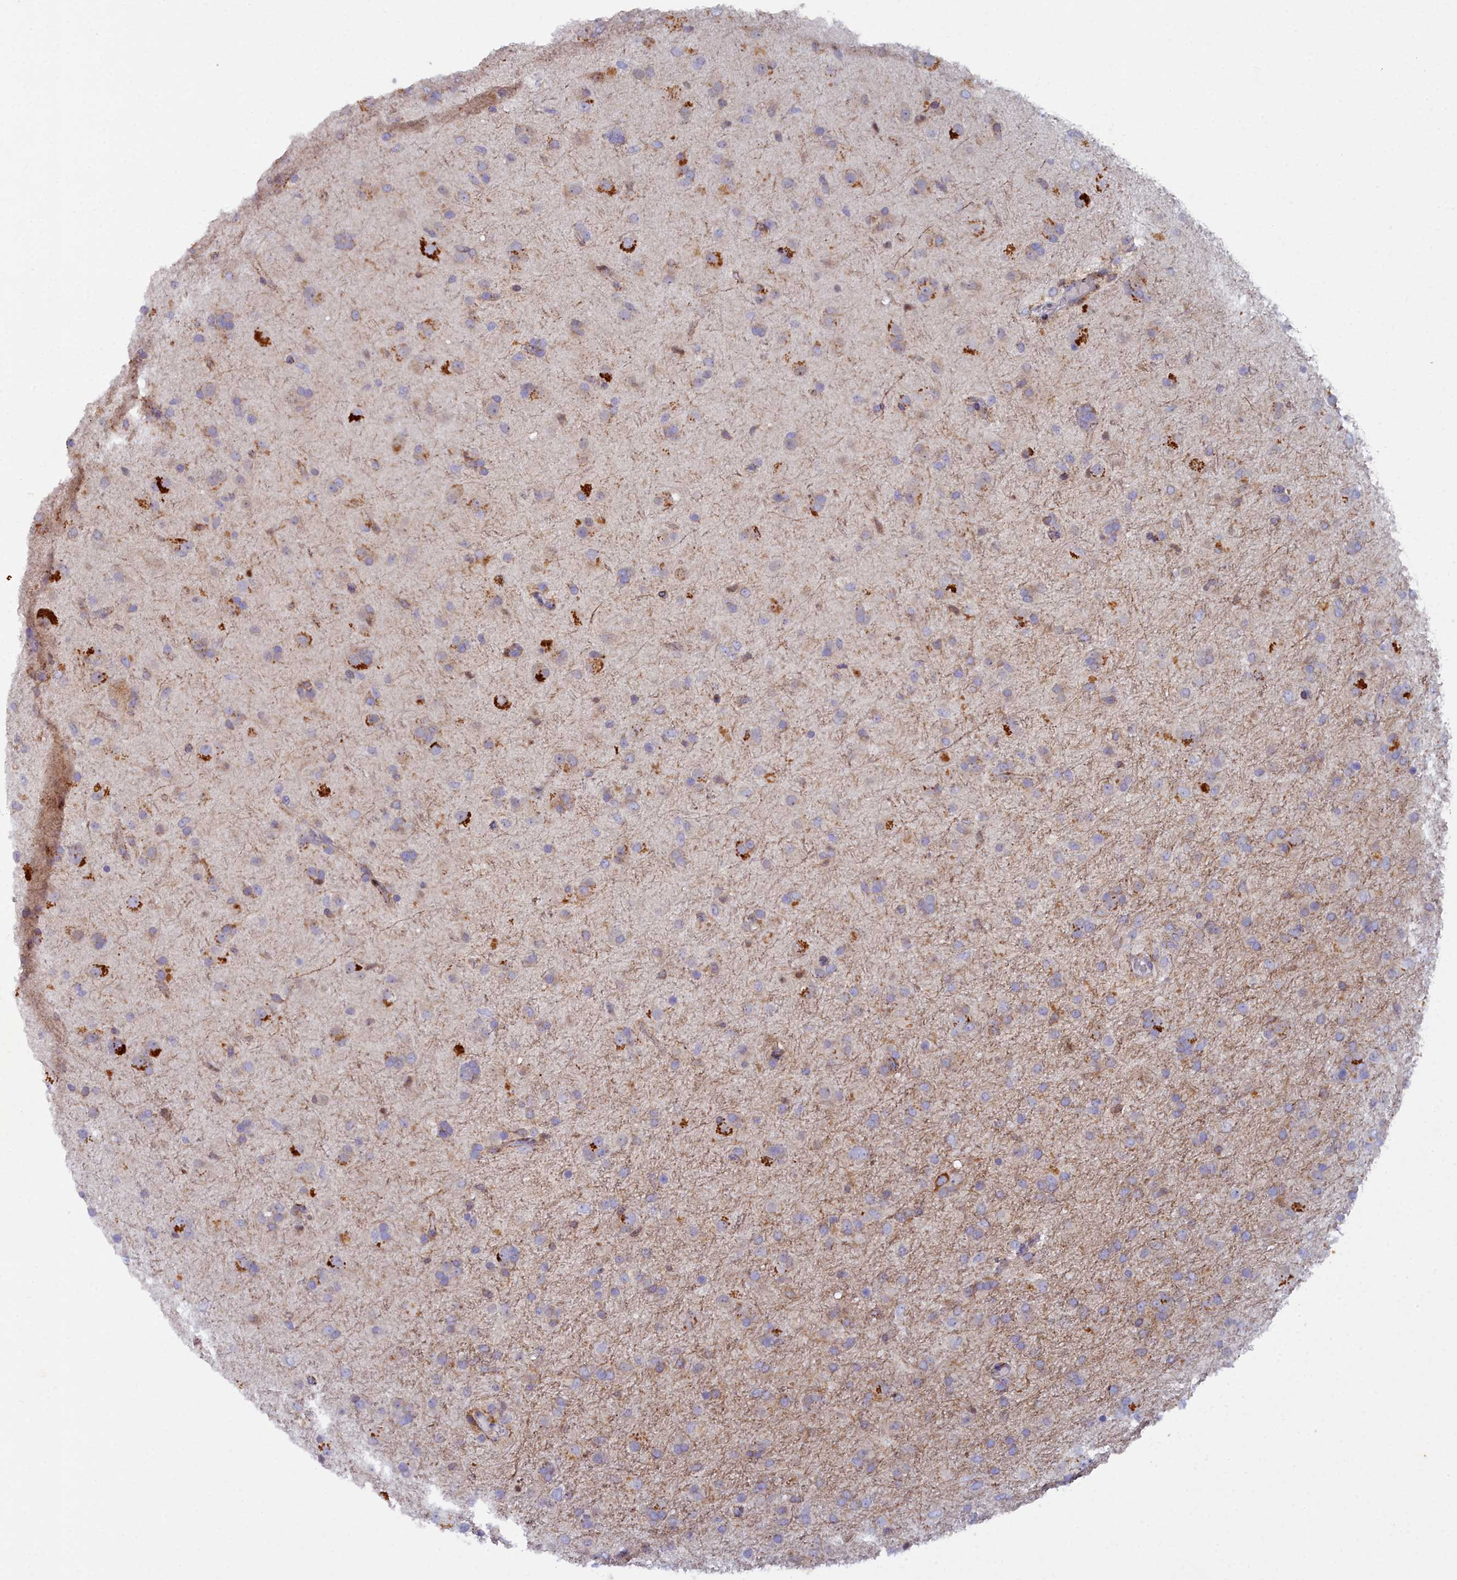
{"staining": {"intensity": "moderate", "quantity": "<25%", "location": "cytoplasmic/membranous"}, "tissue": "glioma", "cell_type": "Tumor cells", "image_type": "cancer", "snomed": [{"axis": "morphology", "description": "Glioma, malignant, Low grade"}, {"axis": "topography", "description": "Brain"}], "caption": "An immunohistochemistry (IHC) image of tumor tissue is shown. Protein staining in brown shows moderate cytoplasmic/membranous positivity in glioma within tumor cells.", "gene": "B9D2", "patient": {"sex": "male", "age": 65}}